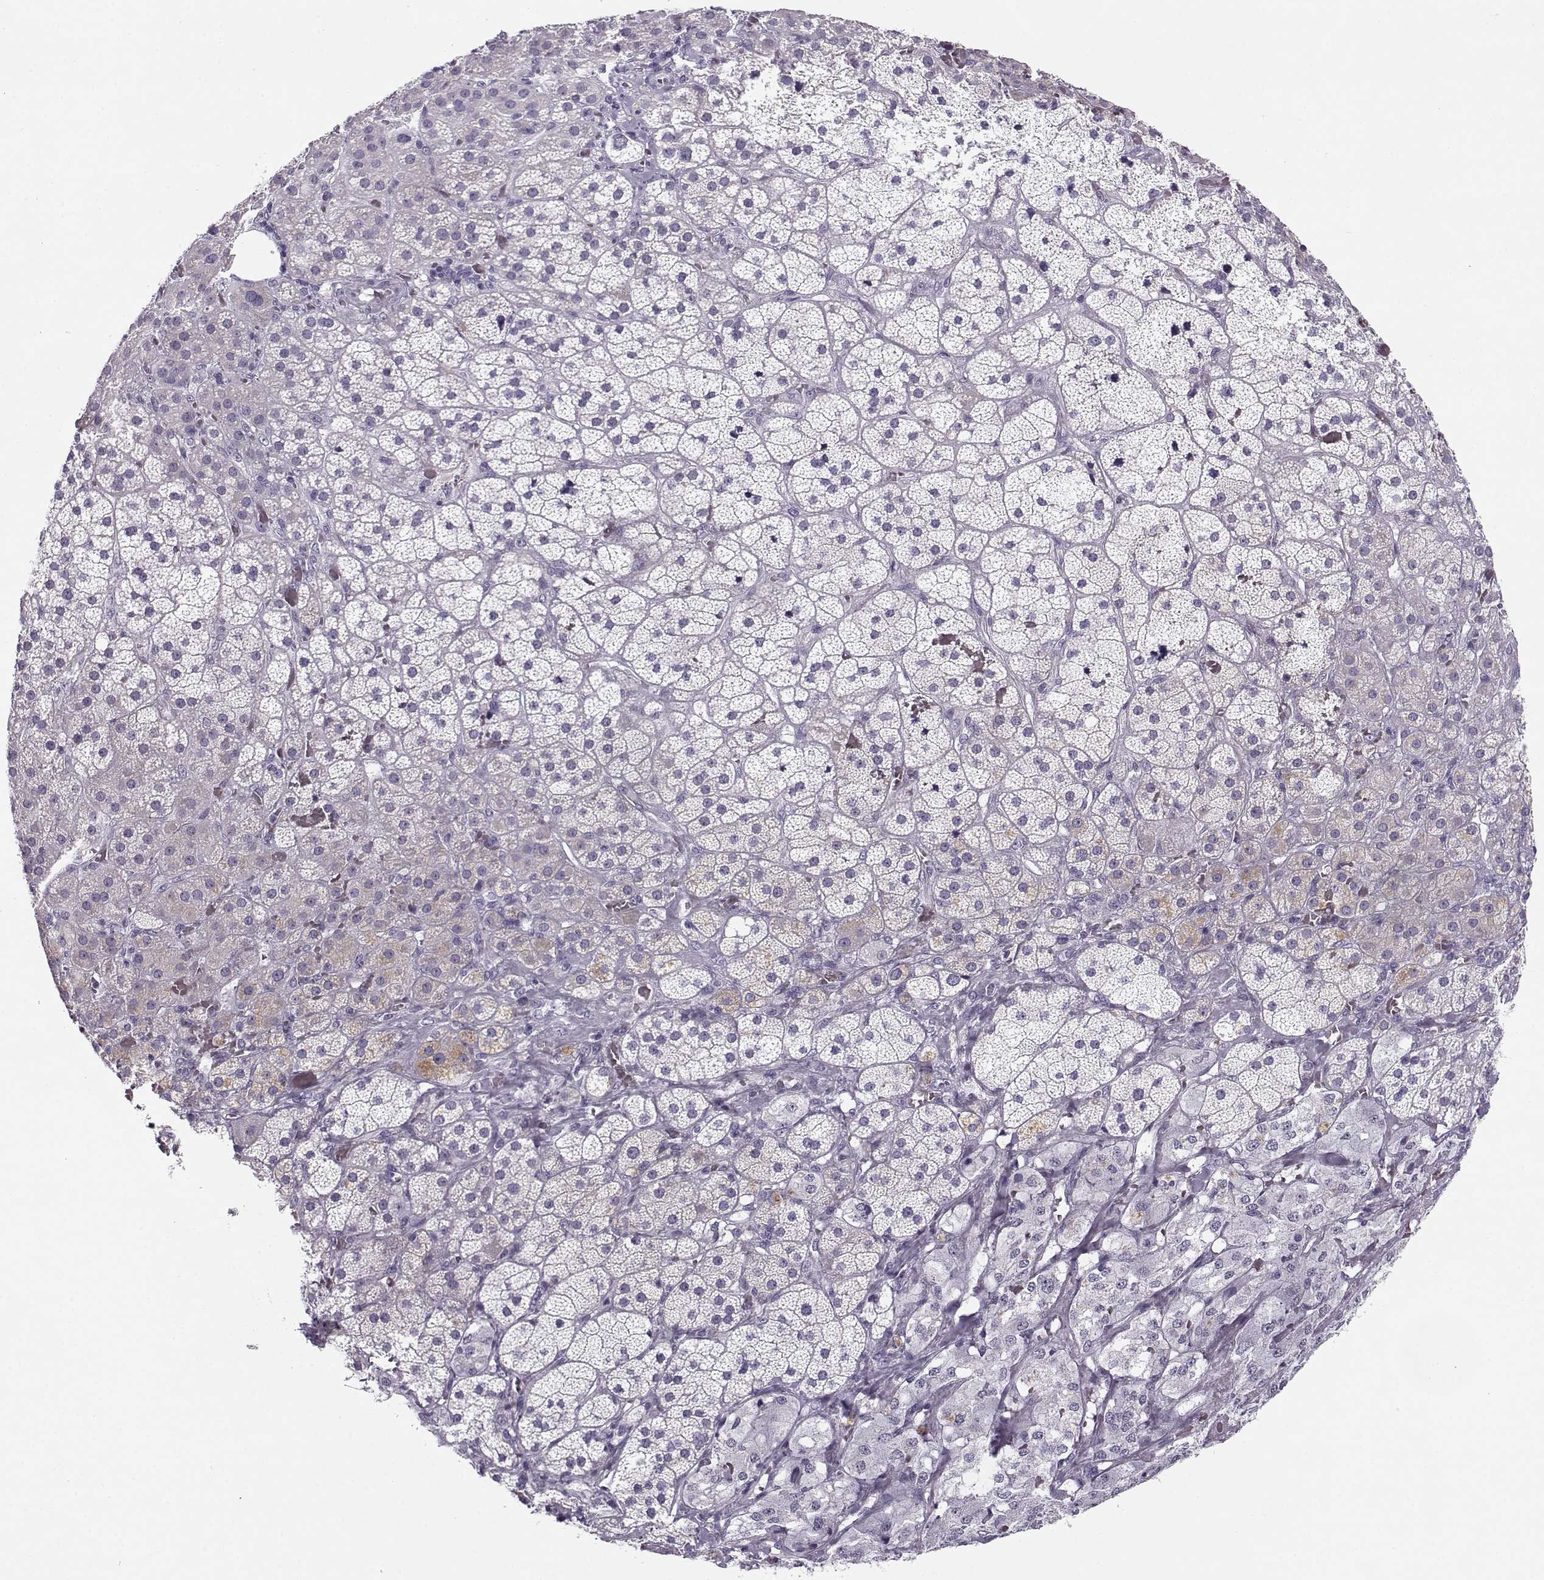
{"staining": {"intensity": "negative", "quantity": "none", "location": "none"}, "tissue": "adrenal gland", "cell_type": "Glandular cells", "image_type": "normal", "snomed": [{"axis": "morphology", "description": "Normal tissue, NOS"}, {"axis": "topography", "description": "Adrenal gland"}], "caption": "Immunohistochemistry histopathology image of normal adrenal gland: adrenal gland stained with DAB demonstrates no significant protein staining in glandular cells. (DAB immunohistochemistry (IHC), high magnification).", "gene": "CFAP77", "patient": {"sex": "male", "age": 57}}